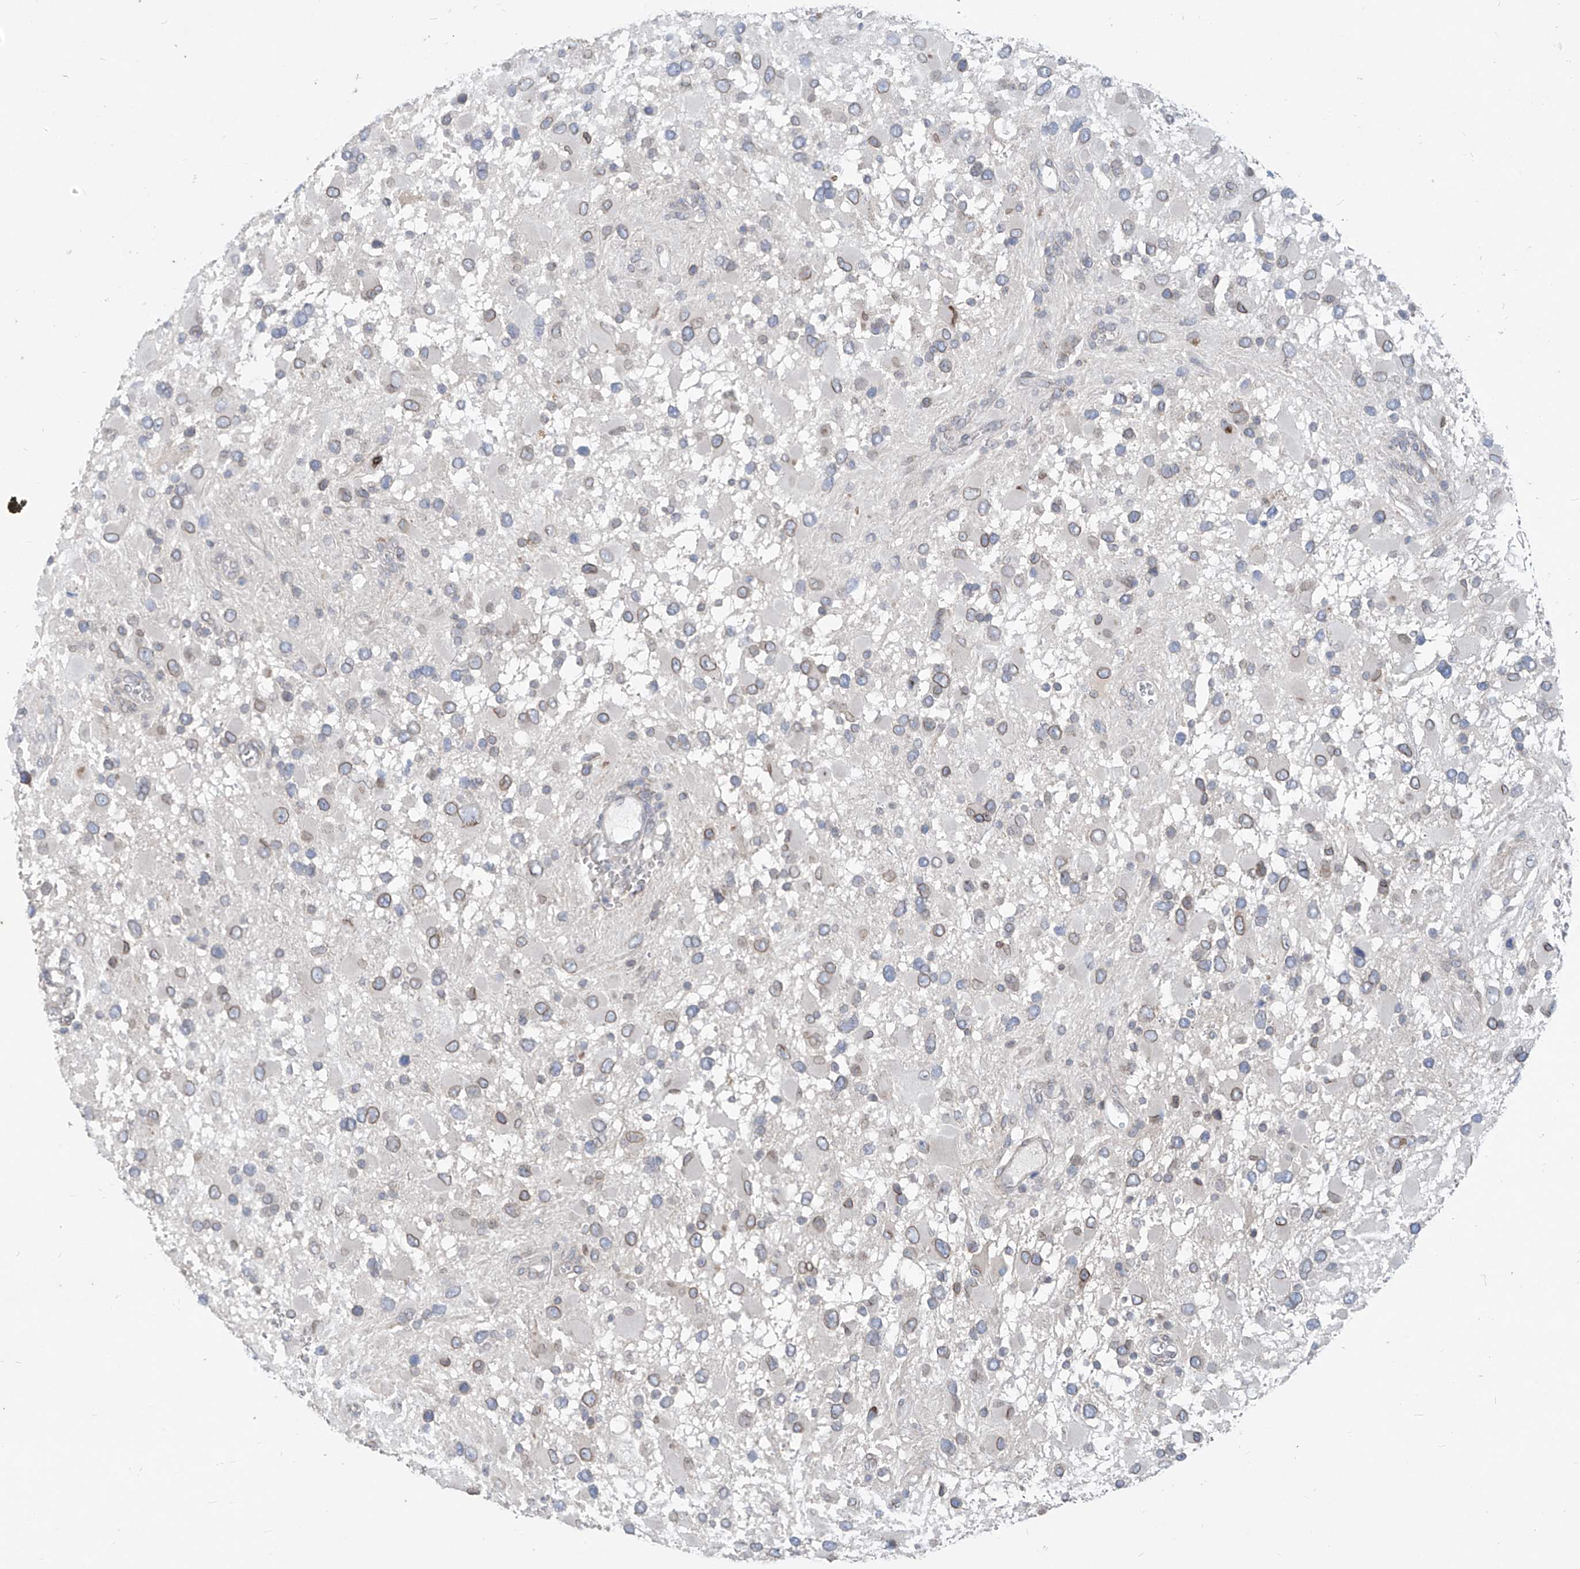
{"staining": {"intensity": "moderate", "quantity": ">75%", "location": "cytoplasmic/membranous,nuclear"}, "tissue": "glioma", "cell_type": "Tumor cells", "image_type": "cancer", "snomed": [{"axis": "morphology", "description": "Glioma, malignant, High grade"}, {"axis": "topography", "description": "Brain"}], "caption": "Immunohistochemical staining of human malignant glioma (high-grade) shows medium levels of moderate cytoplasmic/membranous and nuclear expression in about >75% of tumor cells.", "gene": "KRTAP25-1", "patient": {"sex": "male", "age": 53}}